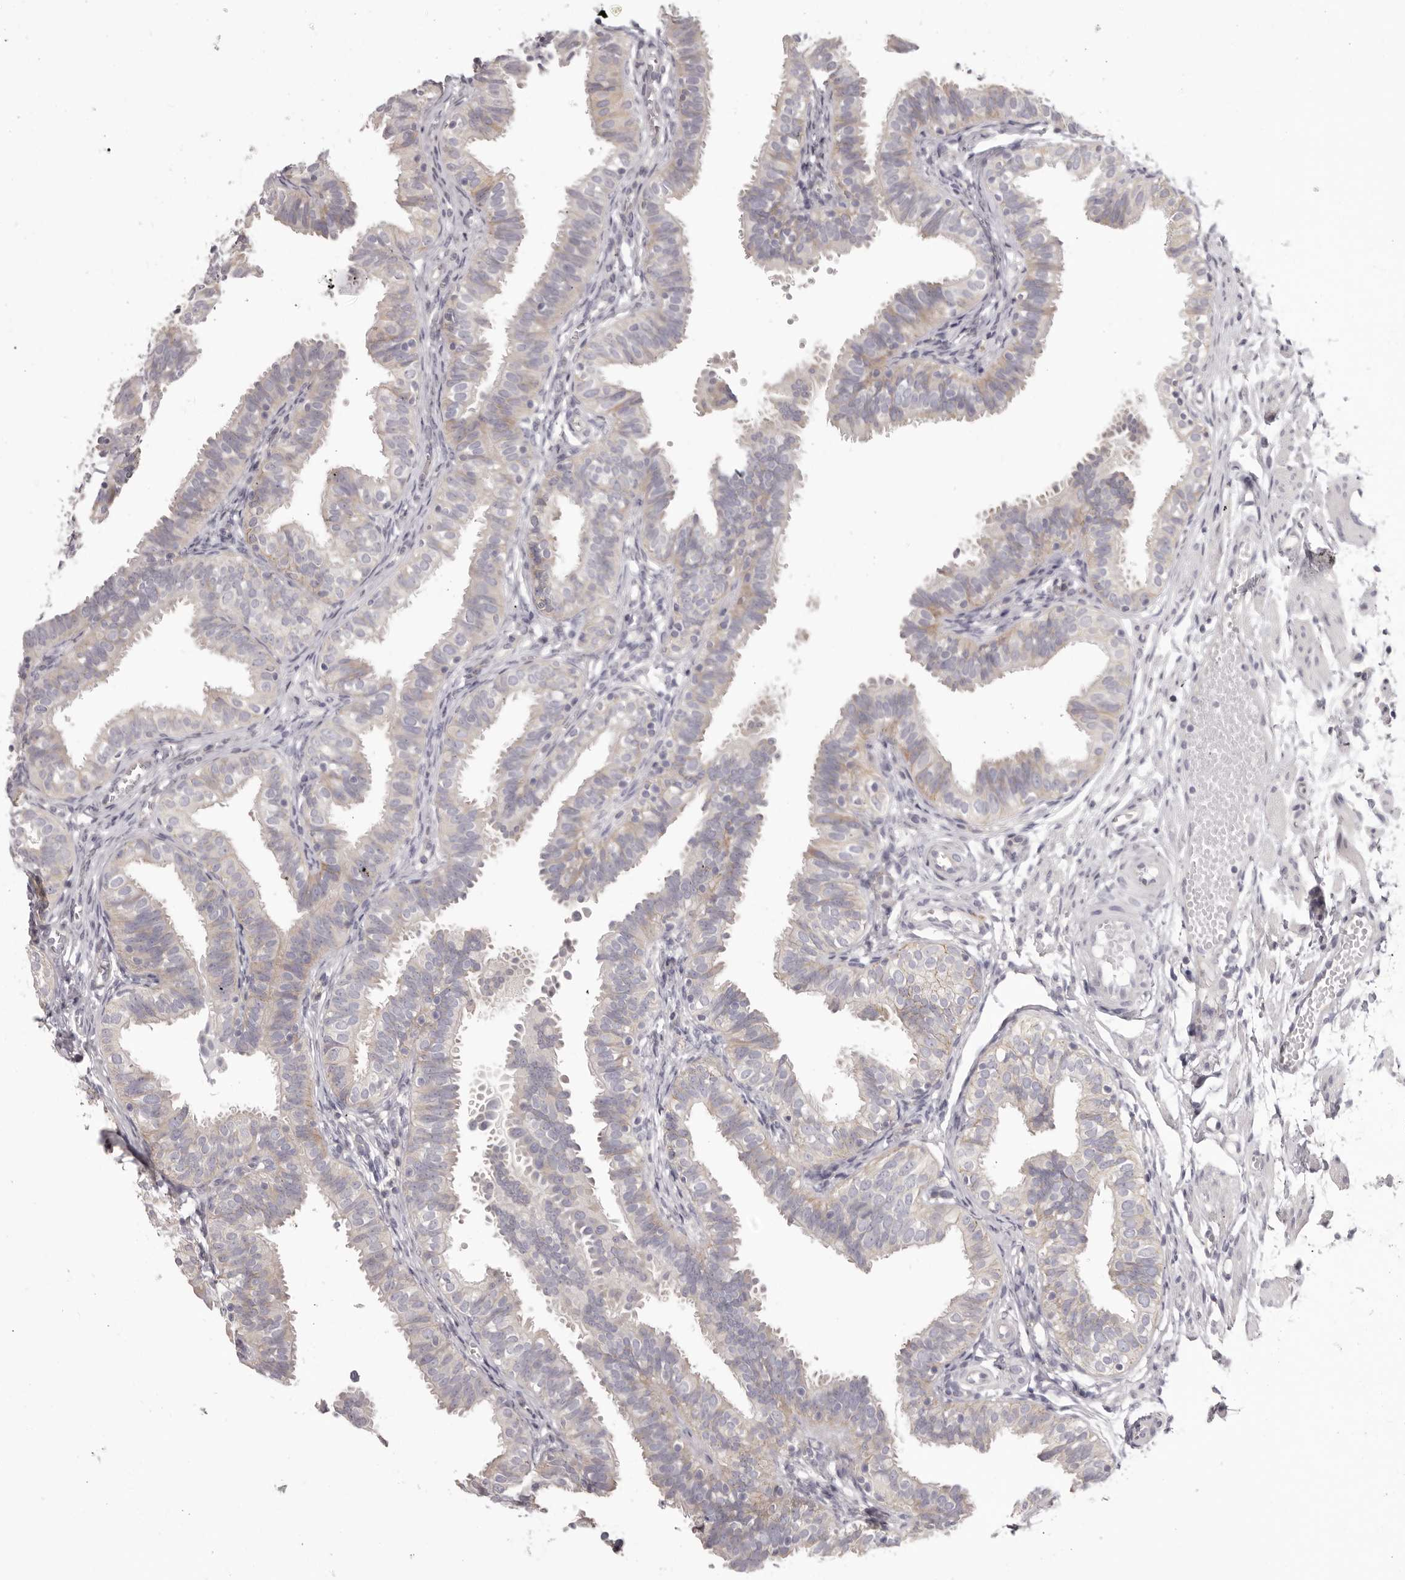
{"staining": {"intensity": "negative", "quantity": "none", "location": "none"}, "tissue": "fallopian tube", "cell_type": "Glandular cells", "image_type": "normal", "snomed": [{"axis": "morphology", "description": "Normal tissue, NOS"}, {"axis": "topography", "description": "Fallopian tube"}], "caption": "This is an IHC photomicrograph of unremarkable fallopian tube. There is no staining in glandular cells.", "gene": "OTUD3", "patient": {"sex": "female", "age": 35}}